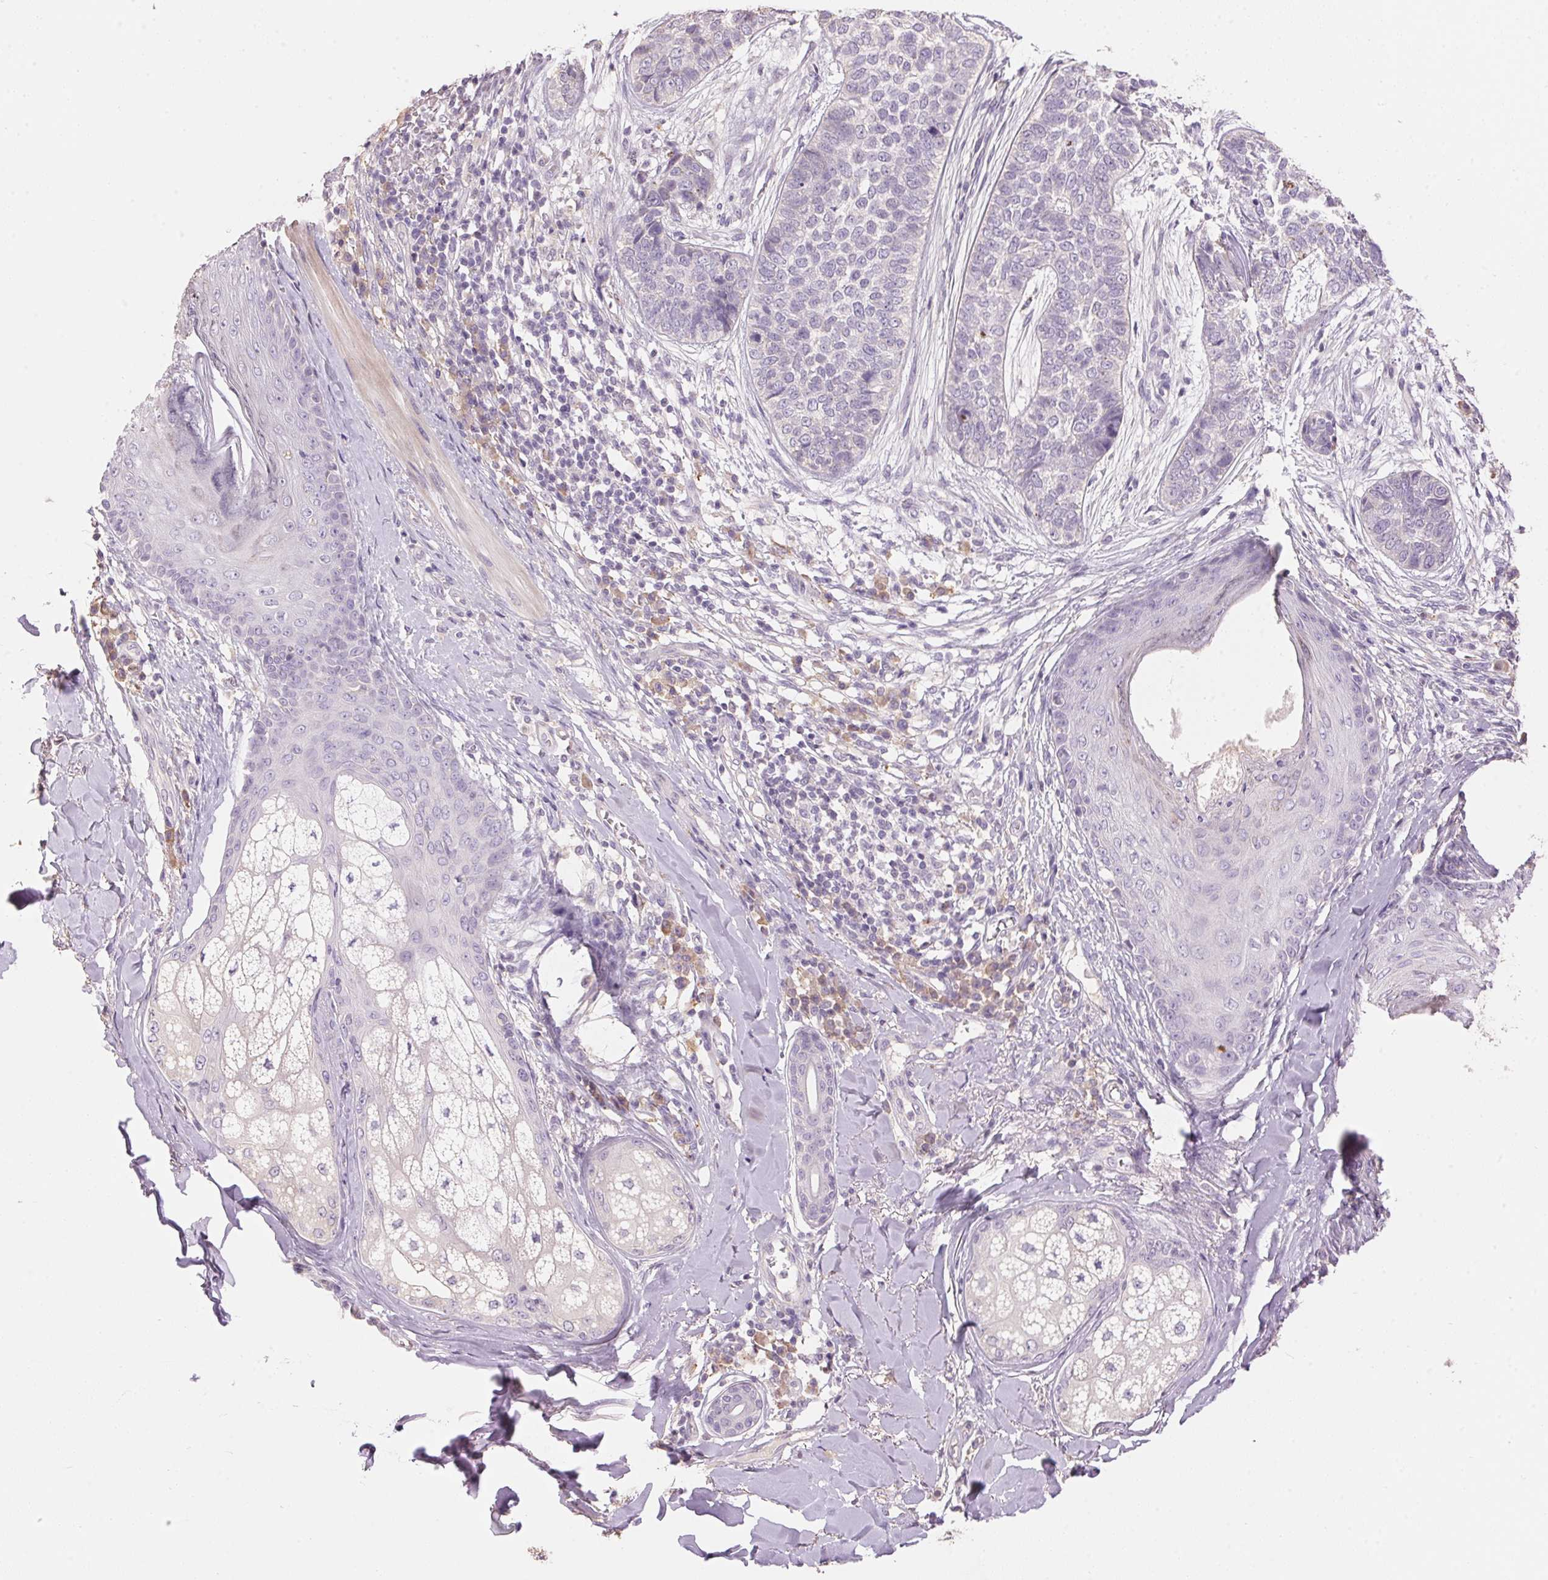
{"staining": {"intensity": "negative", "quantity": "none", "location": "none"}, "tissue": "skin cancer", "cell_type": "Tumor cells", "image_type": "cancer", "snomed": [{"axis": "morphology", "description": "Basal cell carcinoma"}, {"axis": "topography", "description": "Skin"}], "caption": "An immunohistochemistry photomicrograph of skin cancer (basal cell carcinoma) is shown. There is no staining in tumor cells of skin cancer (basal cell carcinoma).", "gene": "LYZL6", "patient": {"sex": "female", "age": 69}}